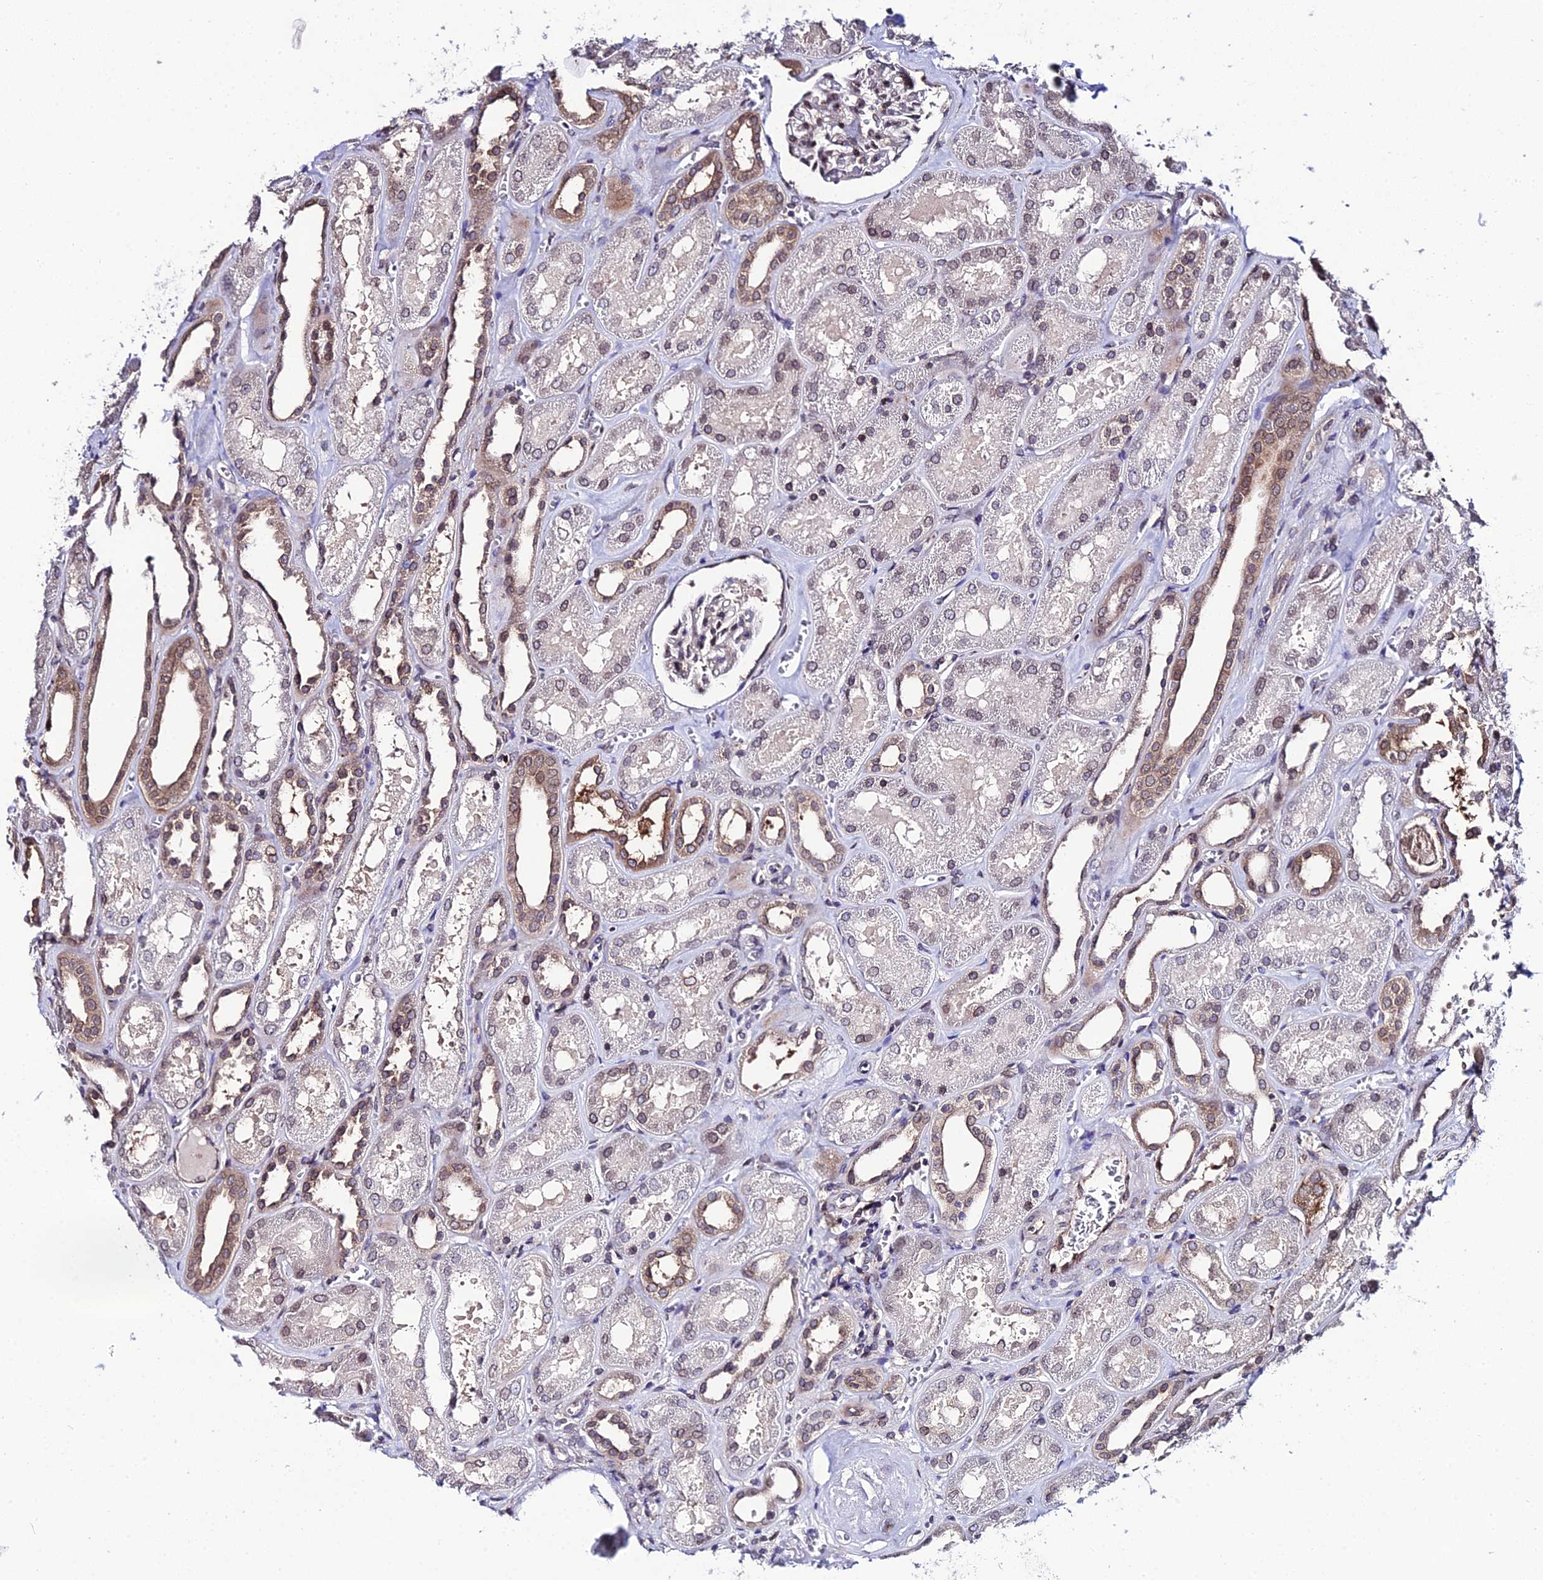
{"staining": {"intensity": "moderate", "quantity": "25%-75%", "location": "cytoplasmic/membranous,nuclear"}, "tissue": "kidney", "cell_type": "Cells in glomeruli", "image_type": "normal", "snomed": [{"axis": "morphology", "description": "Normal tissue, NOS"}, {"axis": "morphology", "description": "Adenocarcinoma, NOS"}, {"axis": "topography", "description": "Kidney"}], "caption": "A brown stain highlights moderate cytoplasmic/membranous,nuclear expression of a protein in cells in glomeruli of unremarkable human kidney. Immunohistochemistry (ihc) stains the protein in brown and the nuclei are stained blue.", "gene": "DDX19A", "patient": {"sex": "female", "age": 68}}